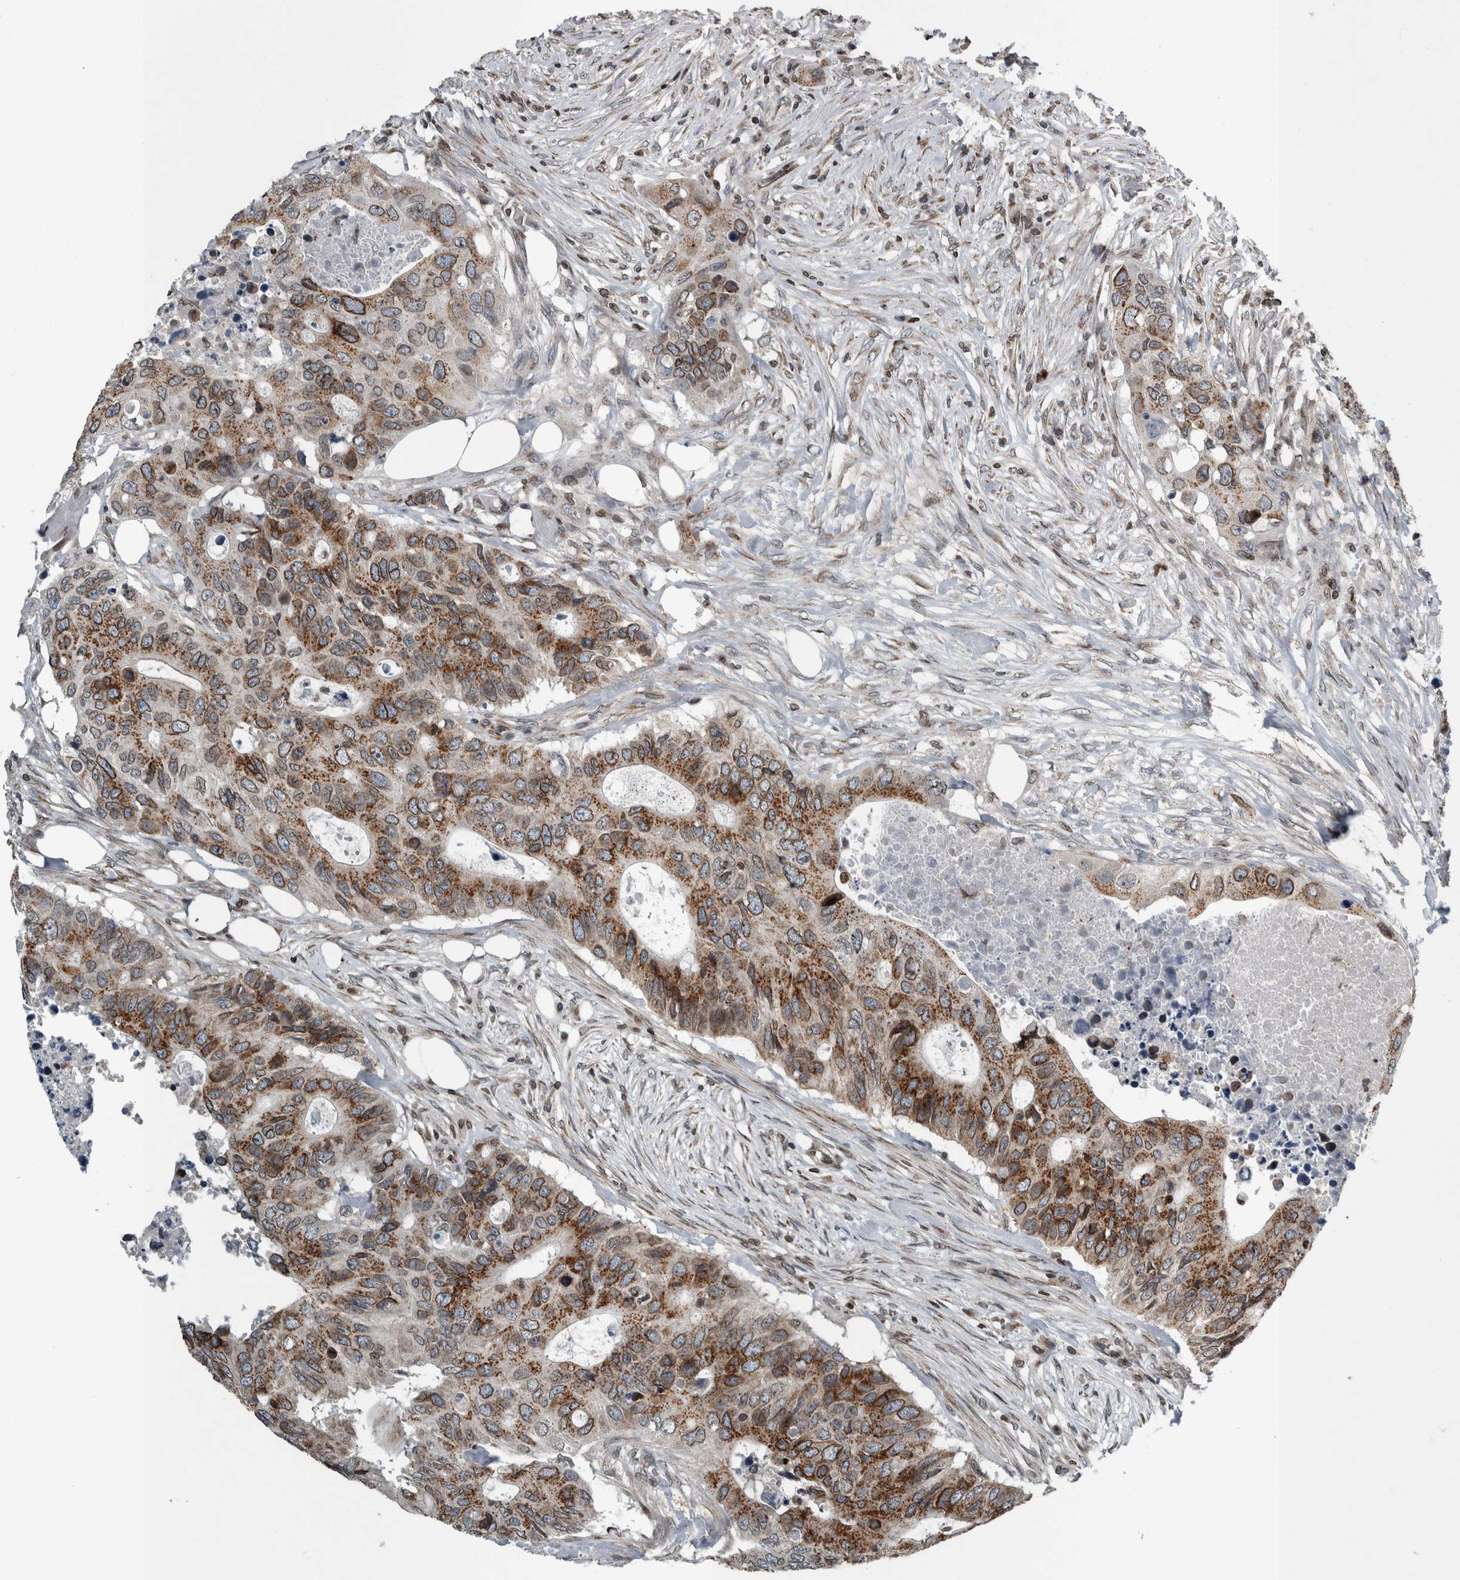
{"staining": {"intensity": "moderate", "quantity": "25%-75%", "location": "cytoplasmic/membranous,nuclear"}, "tissue": "colorectal cancer", "cell_type": "Tumor cells", "image_type": "cancer", "snomed": [{"axis": "morphology", "description": "Adenocarcinoma, NOS"}, {"axis": "topography", "description": "Colon"}], "caption": "Tumor cells display medium levels of moderate cytoplasmic/membranous and nuclear expression in about 25%-75% of cells in colorectal adenocarcinoma. Using DAB (brown) and hematoxylin (blue) stains, captured at high magnification using brightfield microscopy.", "gene": "FAM135B", "patient": {"sex": "male", "age": 71}}